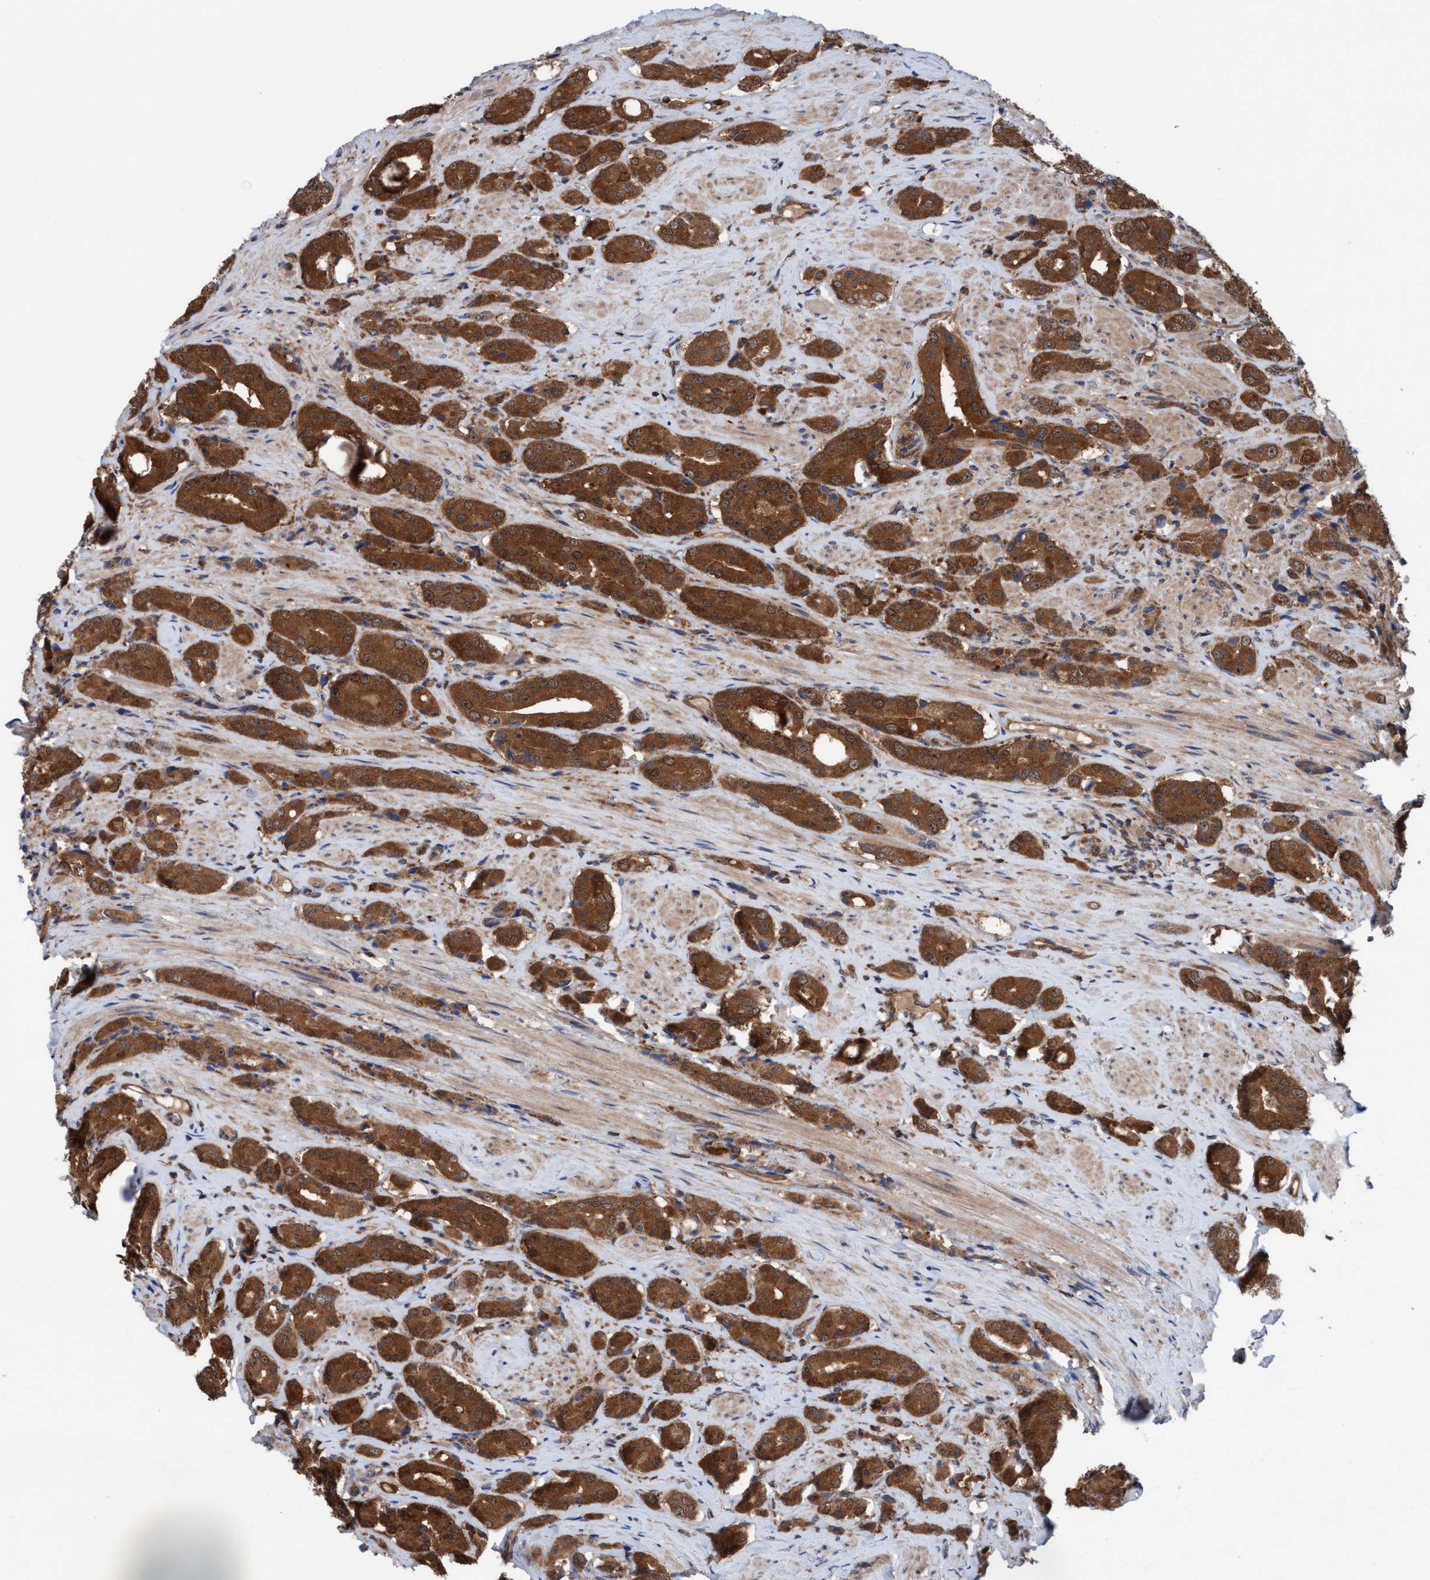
{"staining": {"intensity": "strong", "quantity": ">75%", "location": "cytoplasmic/membranous"}, "tissue": "prostate cancer", "cell_type": "Tumor cells", "image_type": "cancer", "snomed": [{"axis": "morphology", "description": "Adenocarcinoma, High grade"}, {"axis": "topography", "description": "Prostate"}], "caption": "Immunohistochemical staining of human prostate cancer exhibits strong cytoplasmic/membranous protein staining in about >75% of tumor cells.", "gene": "GLOD4", "patient": {"sex": "male", "age": 71}}